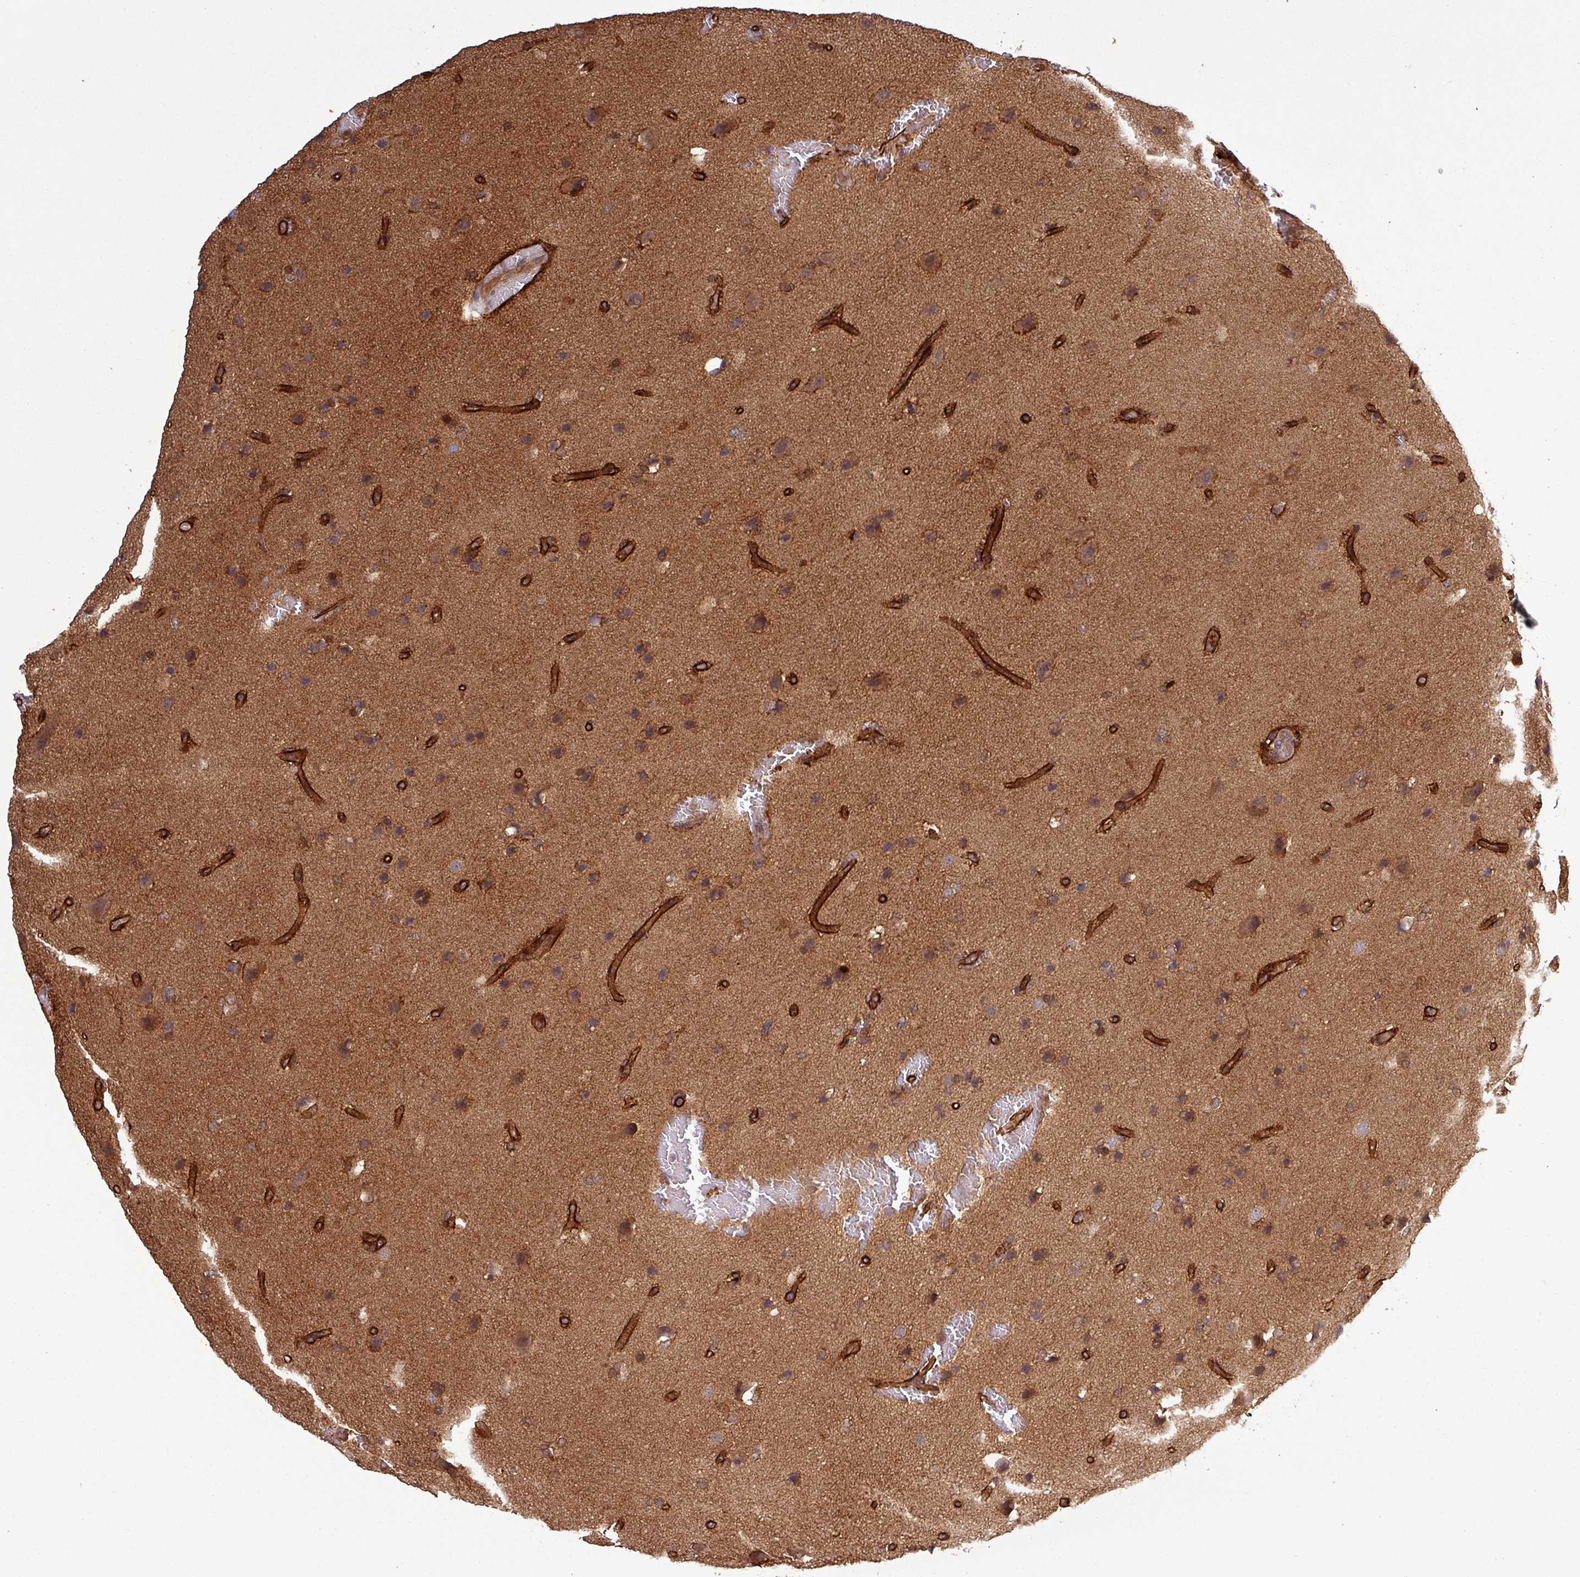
{"staining": {"intensity": "moderate", "quantity": ">75%", "location": "cytoplasmic/membranous"}, "tissue": "glioma", "cell_type": "Tumor cells", "image_type": "cancer", "snomed": [{"axis": "morphology", "description": "Glioma, malignant, Low grade"}, {"axis": "topography", "description": "Brain"}], "caption": "Glioma stained with DAB (3,3'-diaminobenzidine) immunohistochemistry reveals medium levels of moderate cytoplasmic/membranous staining in about >75% of tumor cells. The protein is shown in brown color, while the nuclei are stained blue.", "gene": "SIRPB2", "patient": {"sex": "female", "age": 37}}